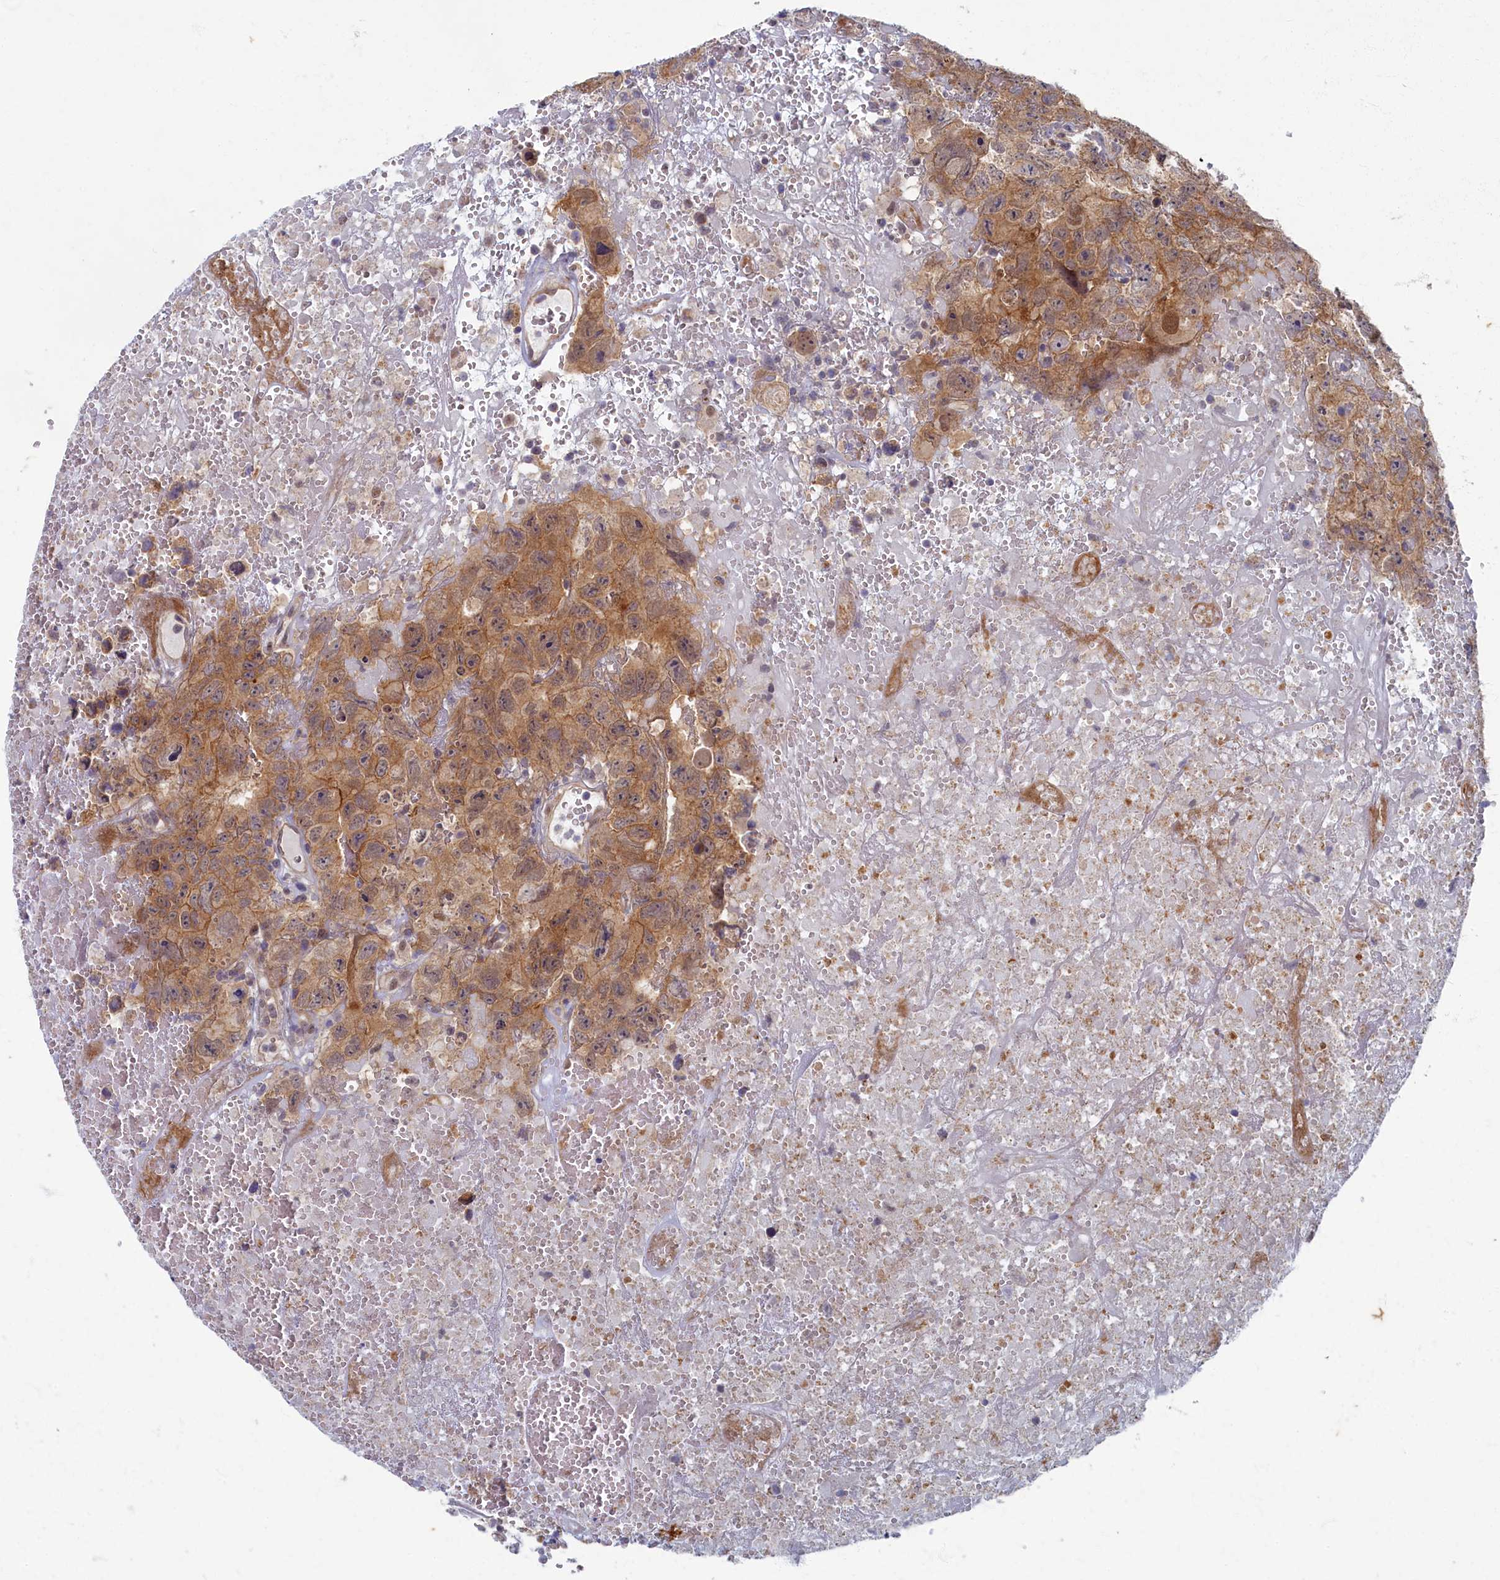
{"staining": {"intensity": "moderate", "quantity": ">75%", "location": "cytoplasmic/membranous"}, "tissue": "testis cancer", "cell_type": "Tumor cells", "image_type": "cancer", "snomed": [{"axis": "morphology", "description": "Carcinoma, Embryonal, NOS"}, {"axis": "topography", "description": "Testis"}], "caption": "Protein staining exhibits moderate cytoplasmic/membranous staining in approximately >75% of tumor cells in testis cancer (embryonal carcinoma).", "gene": "WDR59", "patient": {"sex": "male", "age": 45}}